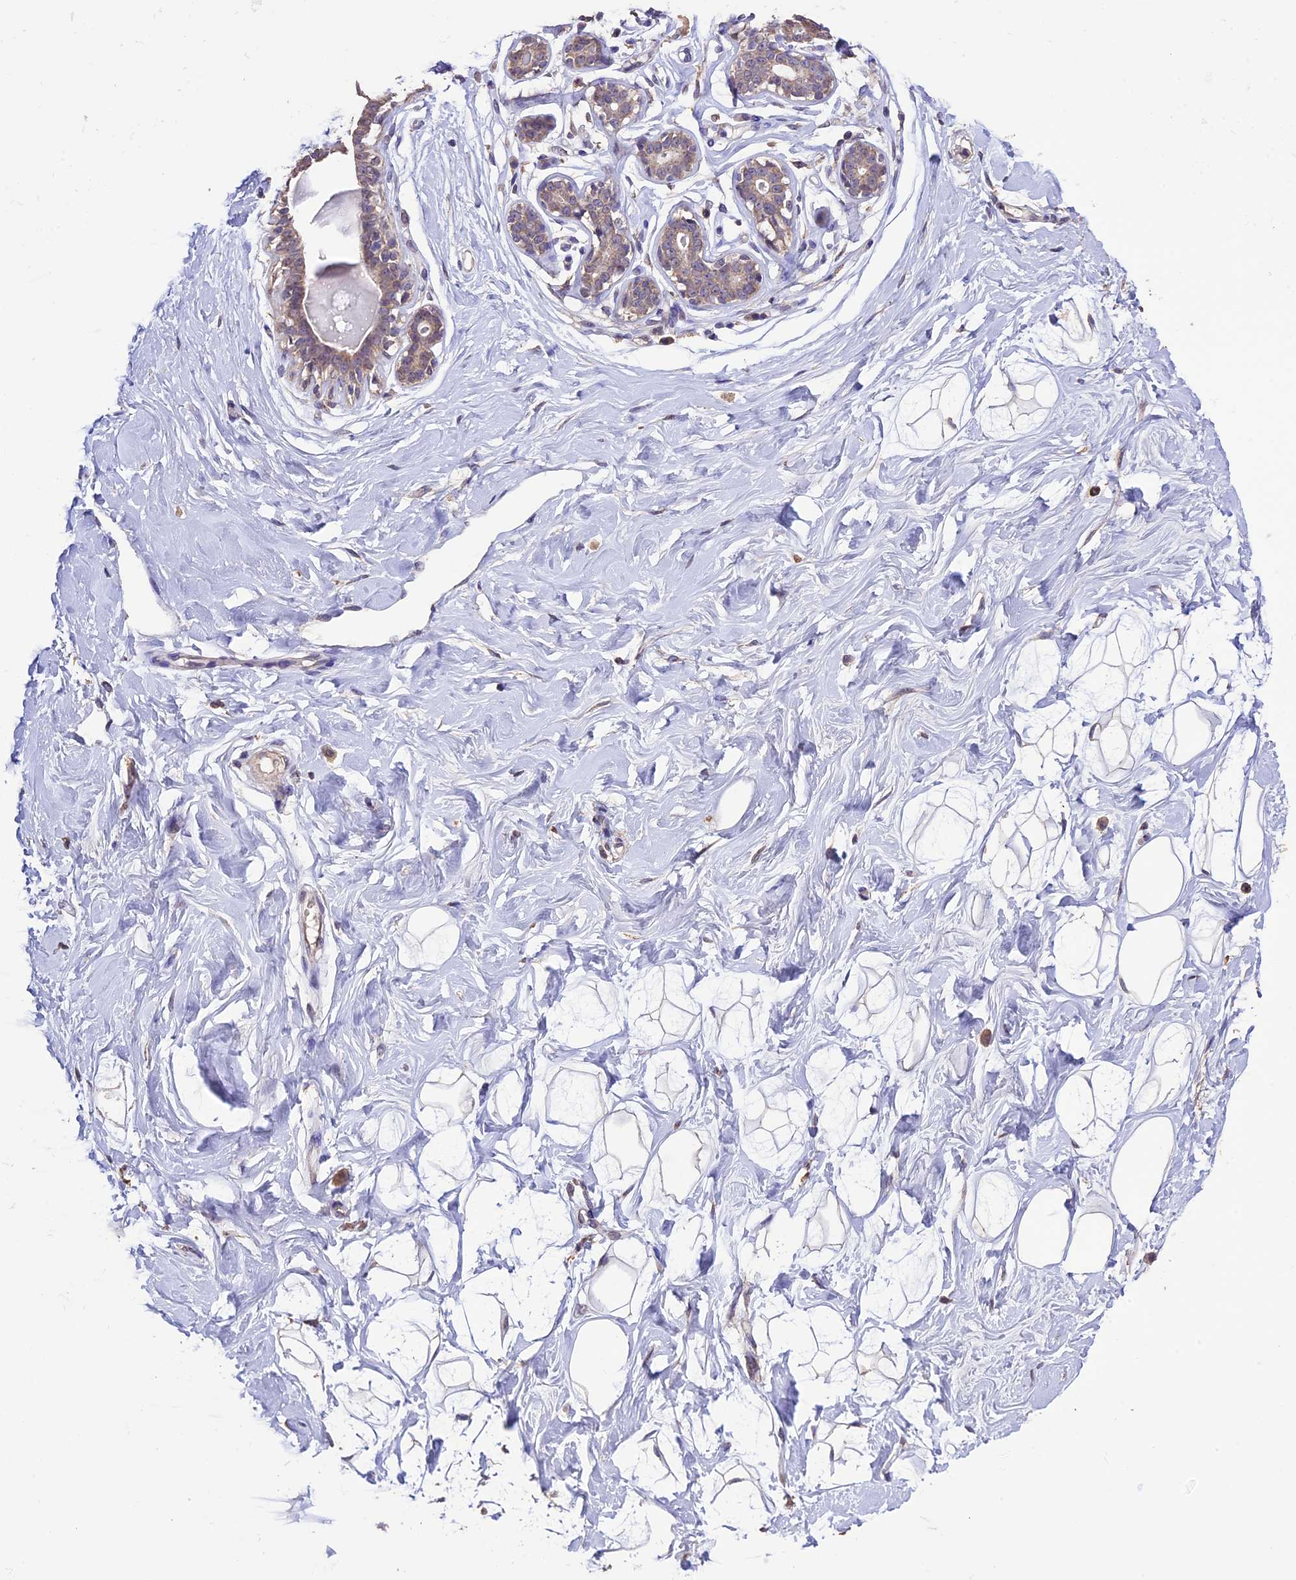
{"staining": {"intensity": "negative", "quantity": "none", "location": "none"}, "tissue": "breast", "cell_type": "Adipocytes", "image_type": "normal", "snomed": [{"axis": "morphology", "description": "Normal tissue, NOS"}, {"axis": "morphology", "description": "Adenoma, NOS"}, {"axis": "topography", "description": "Breast"}], "caption": "Breast was stained to show a protein in brown. There is no significant positivity in adipocytes. (IHC, brightfield microscopy, high magnification).", "gene": "DIS3L", "patient": {"sex": "female", "age": 23}}